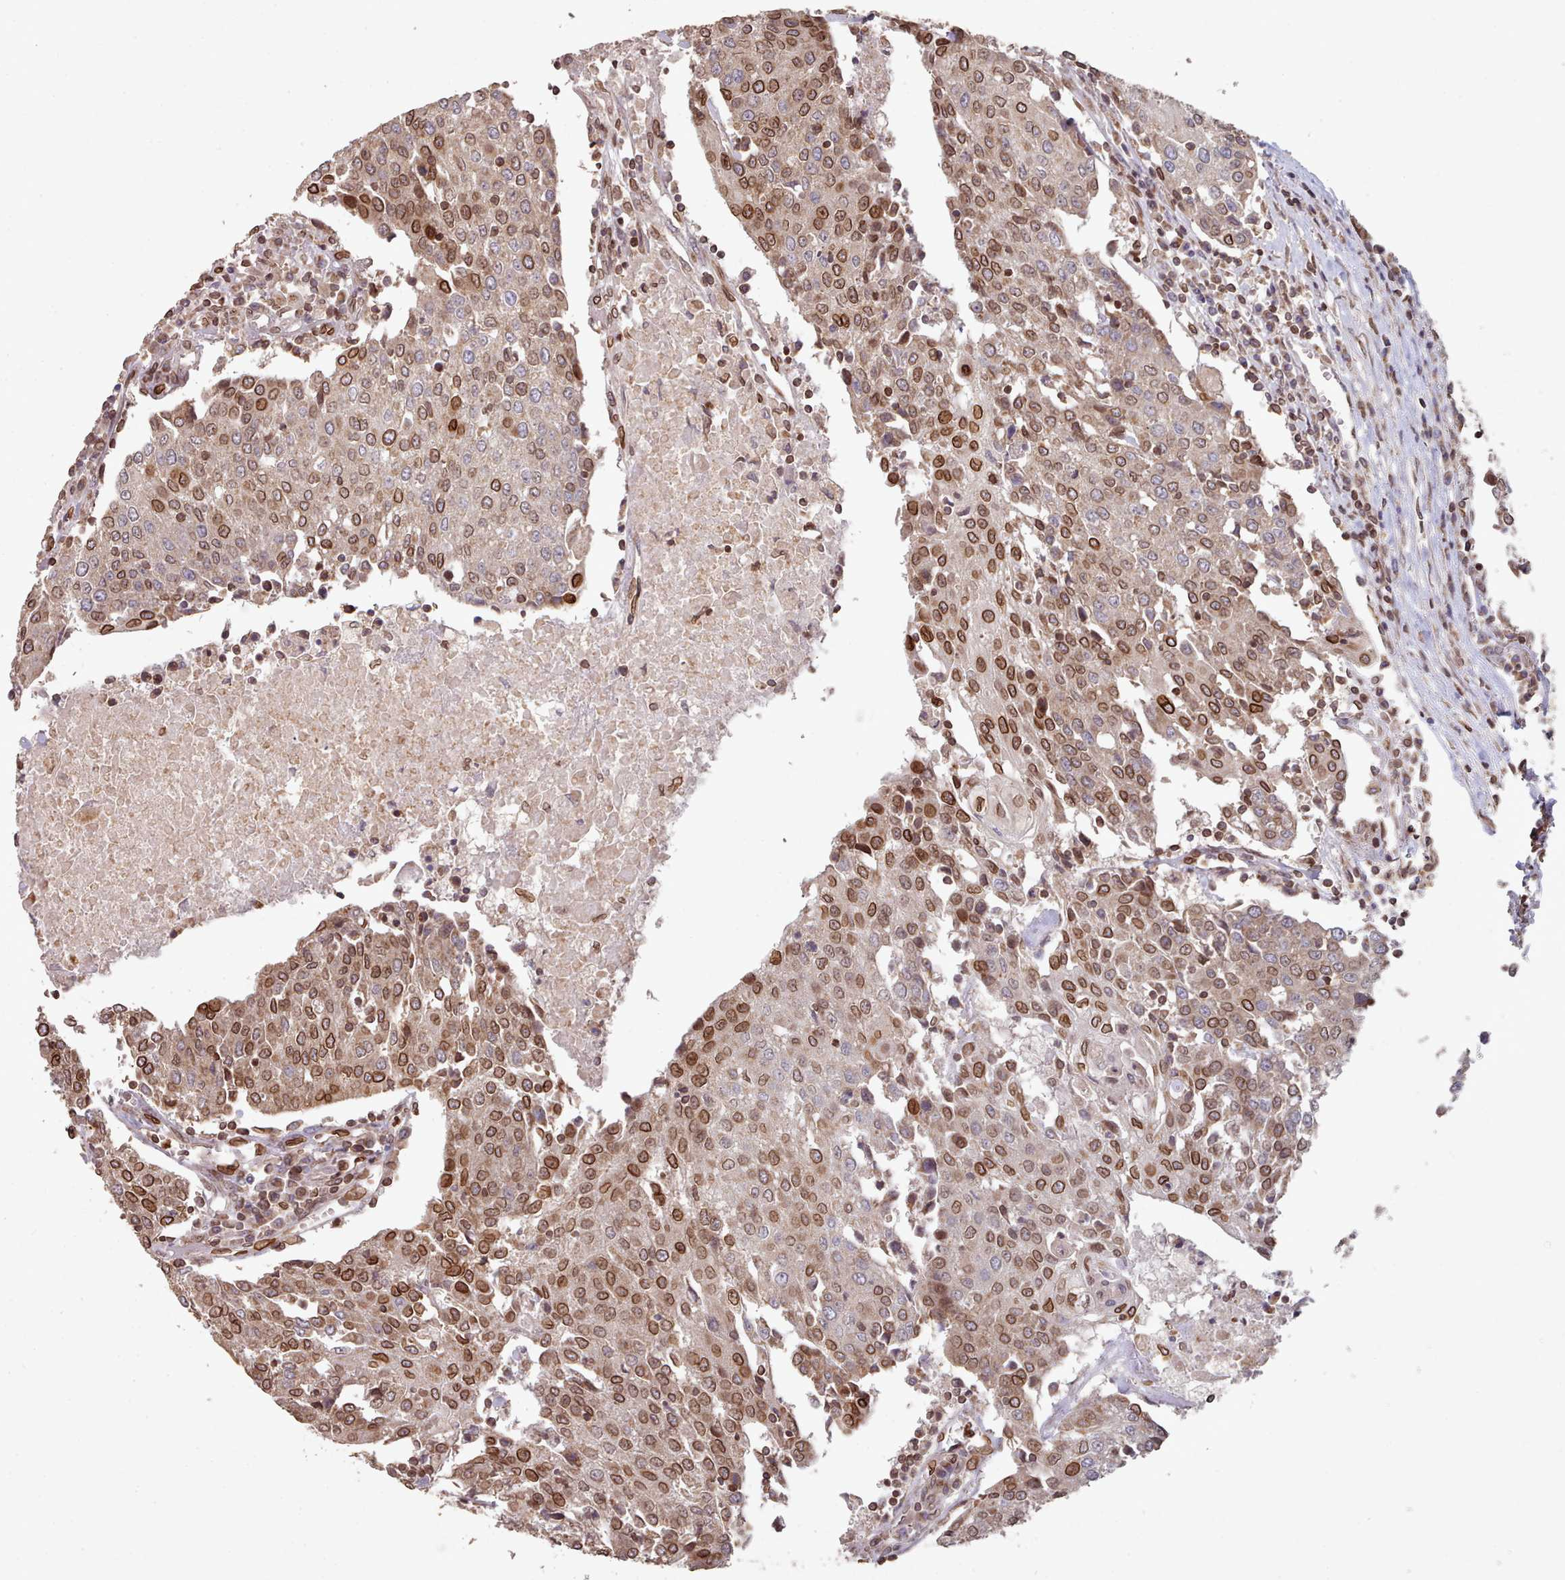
{"staining": {"intensity": "moderate", "quantity": ">75%", "location": "cytoplasmic/membranous,nuclear"}, "tissue": "urothelial cancer", "cell_type": "Tumor cells", "image_type": "cancer", "snomed": [{"axis": "morphology", "description": "Urothelial carcinoma, High grade"}, {"axis": "topography", "description": "Urinary bladder"}], "caption": "Urothelial cancer stained with DAB (3,3'-diaminobenzidine) immunohistochemistry (IHC) reveals medium levels of moderate cytoplasmic/membranous and nuclear expression in about >75% of tumor cells.", "gene": "TOR1AIP1", "patient": {"sex": "female", "age": 85}}